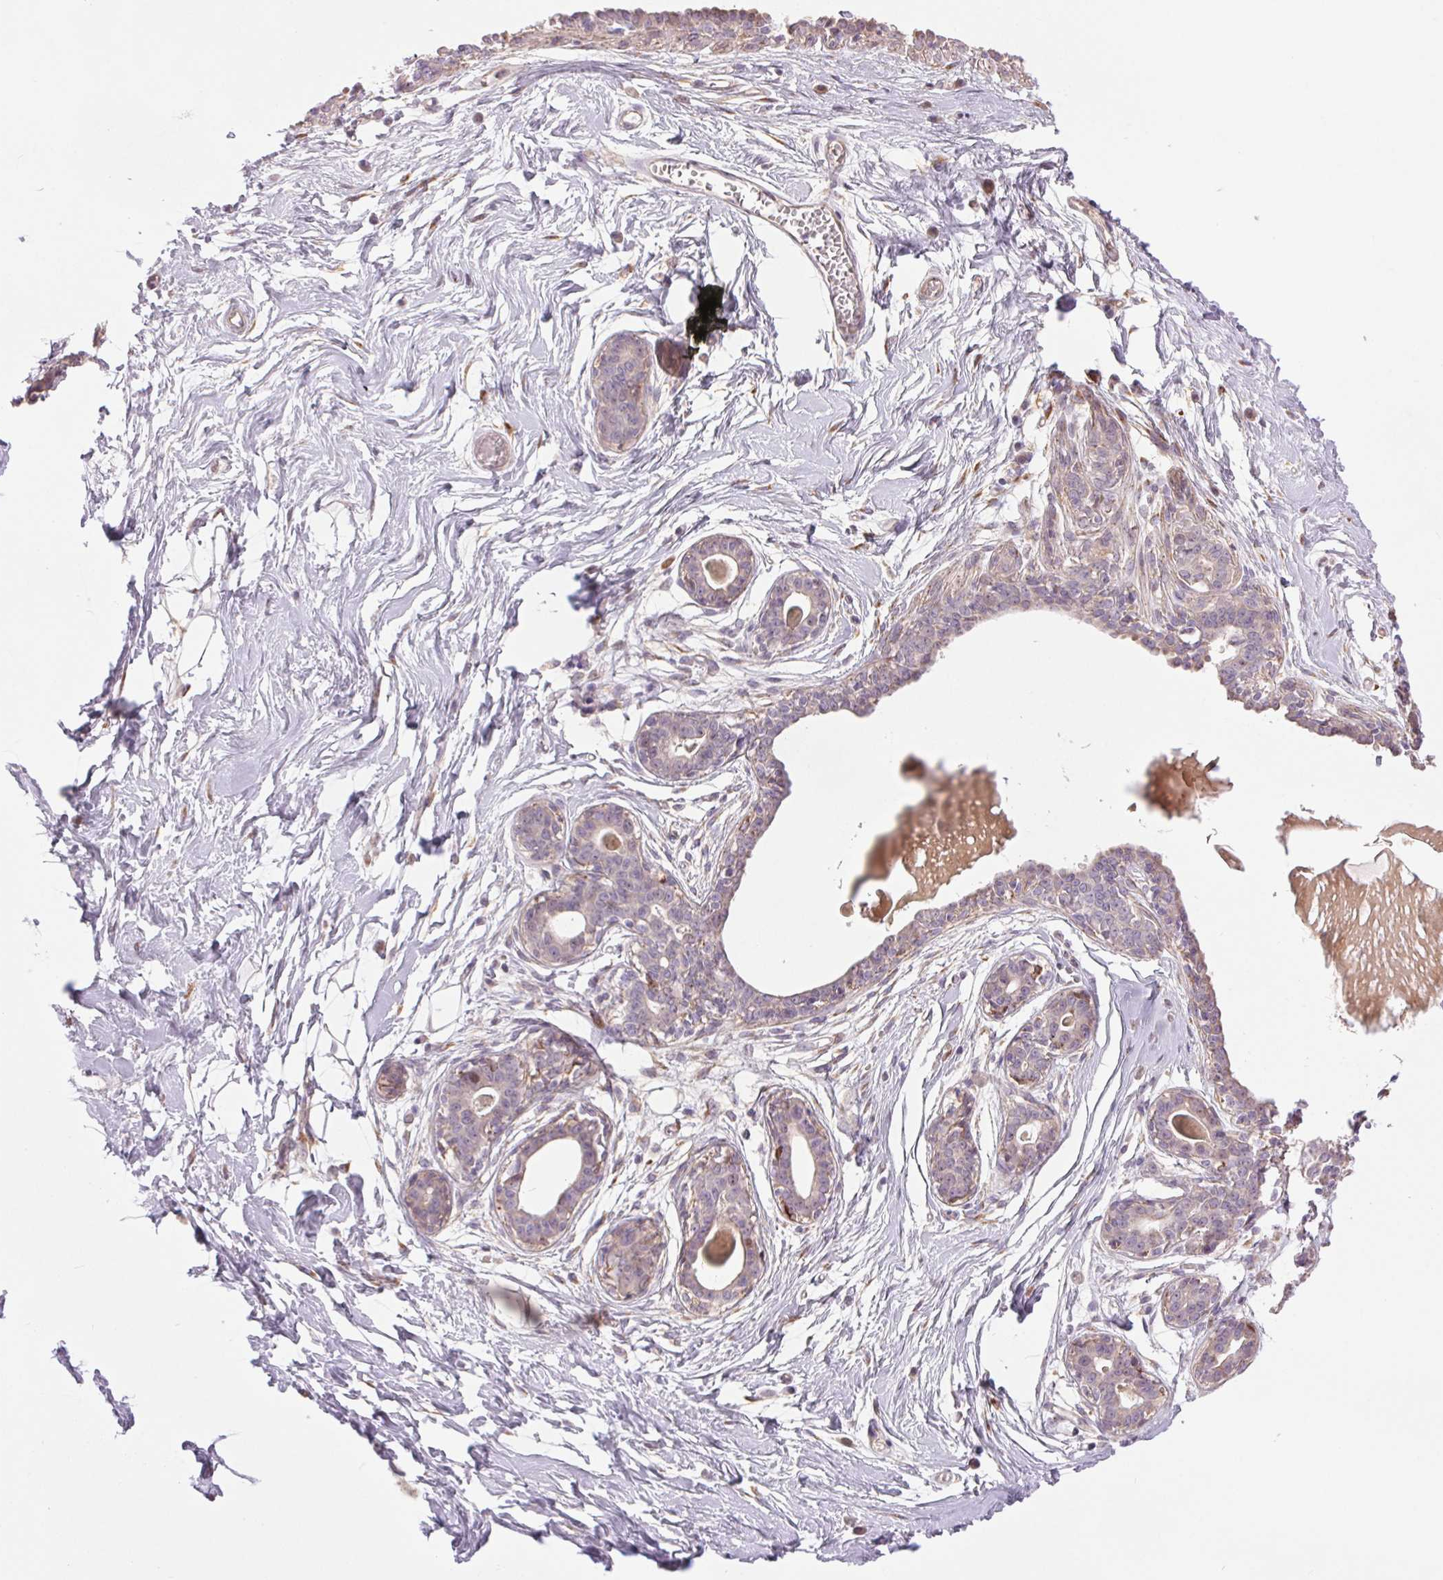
{"staining": {"intensity": "negative", "quantity": "none", "location": "none"}, "tissue": "breast", "cell_type": "Adipocytes", "image_type": "normal", "snomed": [{"axis": "morphology", "description": "Normal tissue, NOS"}, {"axis": "topography", "description": "Breast"}], "caption": "Breast was stained to show a protein in brown. There is no significant expression in adipocytes. (Stains: DAB (3,3'-diaminobenzidine) immunohistochemistry with hematoxylin counter stain, Microscopy: brightfield microscopy at high magnification).", "gene": "METTL17", "patient": {"sex": "female", "age": 45}}